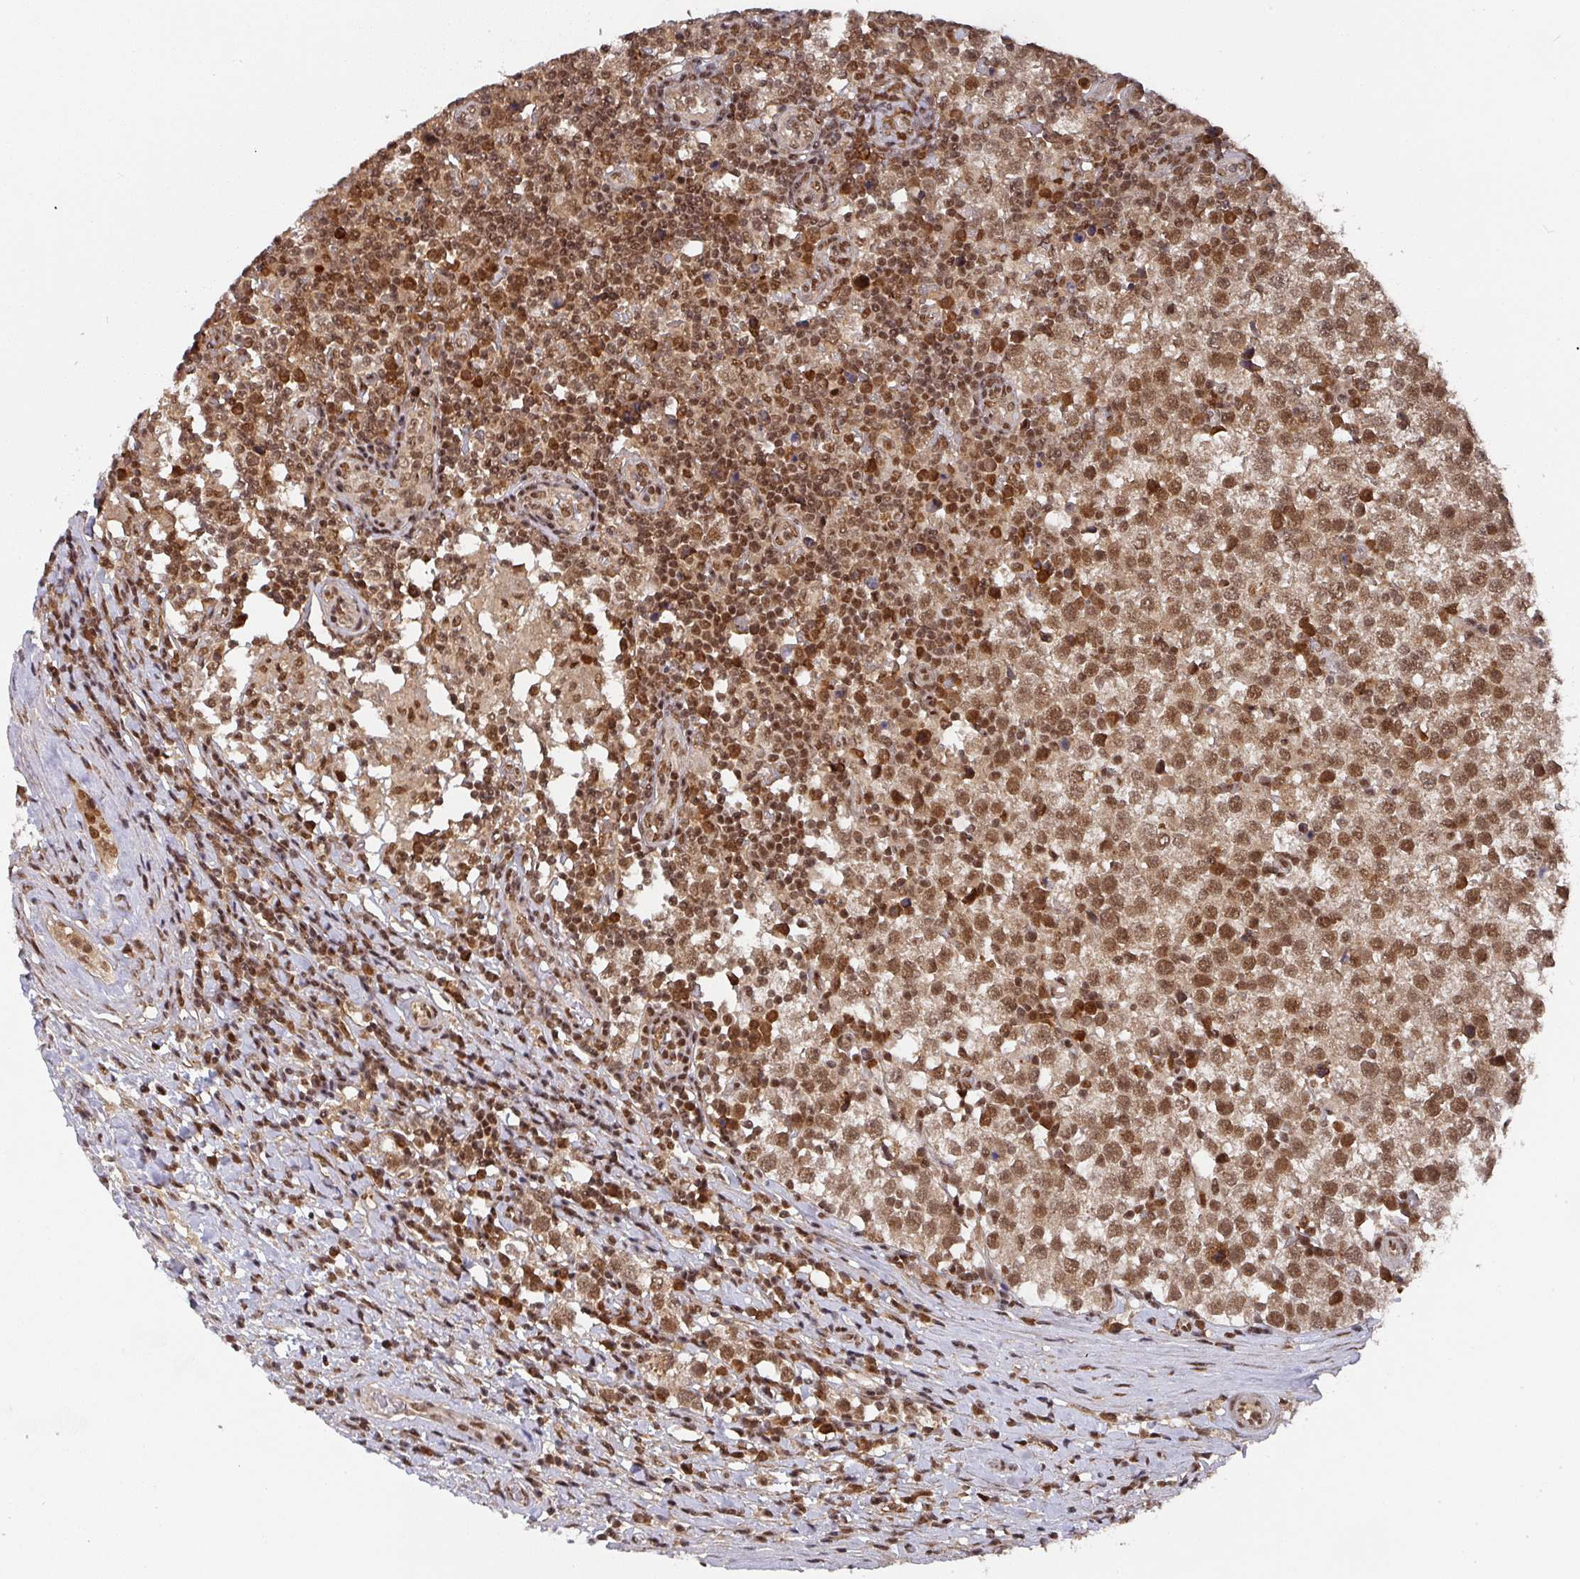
{"staining": {"intensity": "moderate", "quantity": ">75%", "location": "nuclear"}, "tissue": "testis cancer", "cell_type": "Tumor cells", "image_type": "cancer", "snomed": [{"axis": "morphology", "description": "Seminoma, NOS"}, {"axis": "topography", "description": "Testis"}], "caption": "Protein expression analysis of human testis cancer reveals moderate nuclear expression in about >75% of tumor cells.", "gene": "DIDO1", "patient": {"sex": "male", "age": 34}}